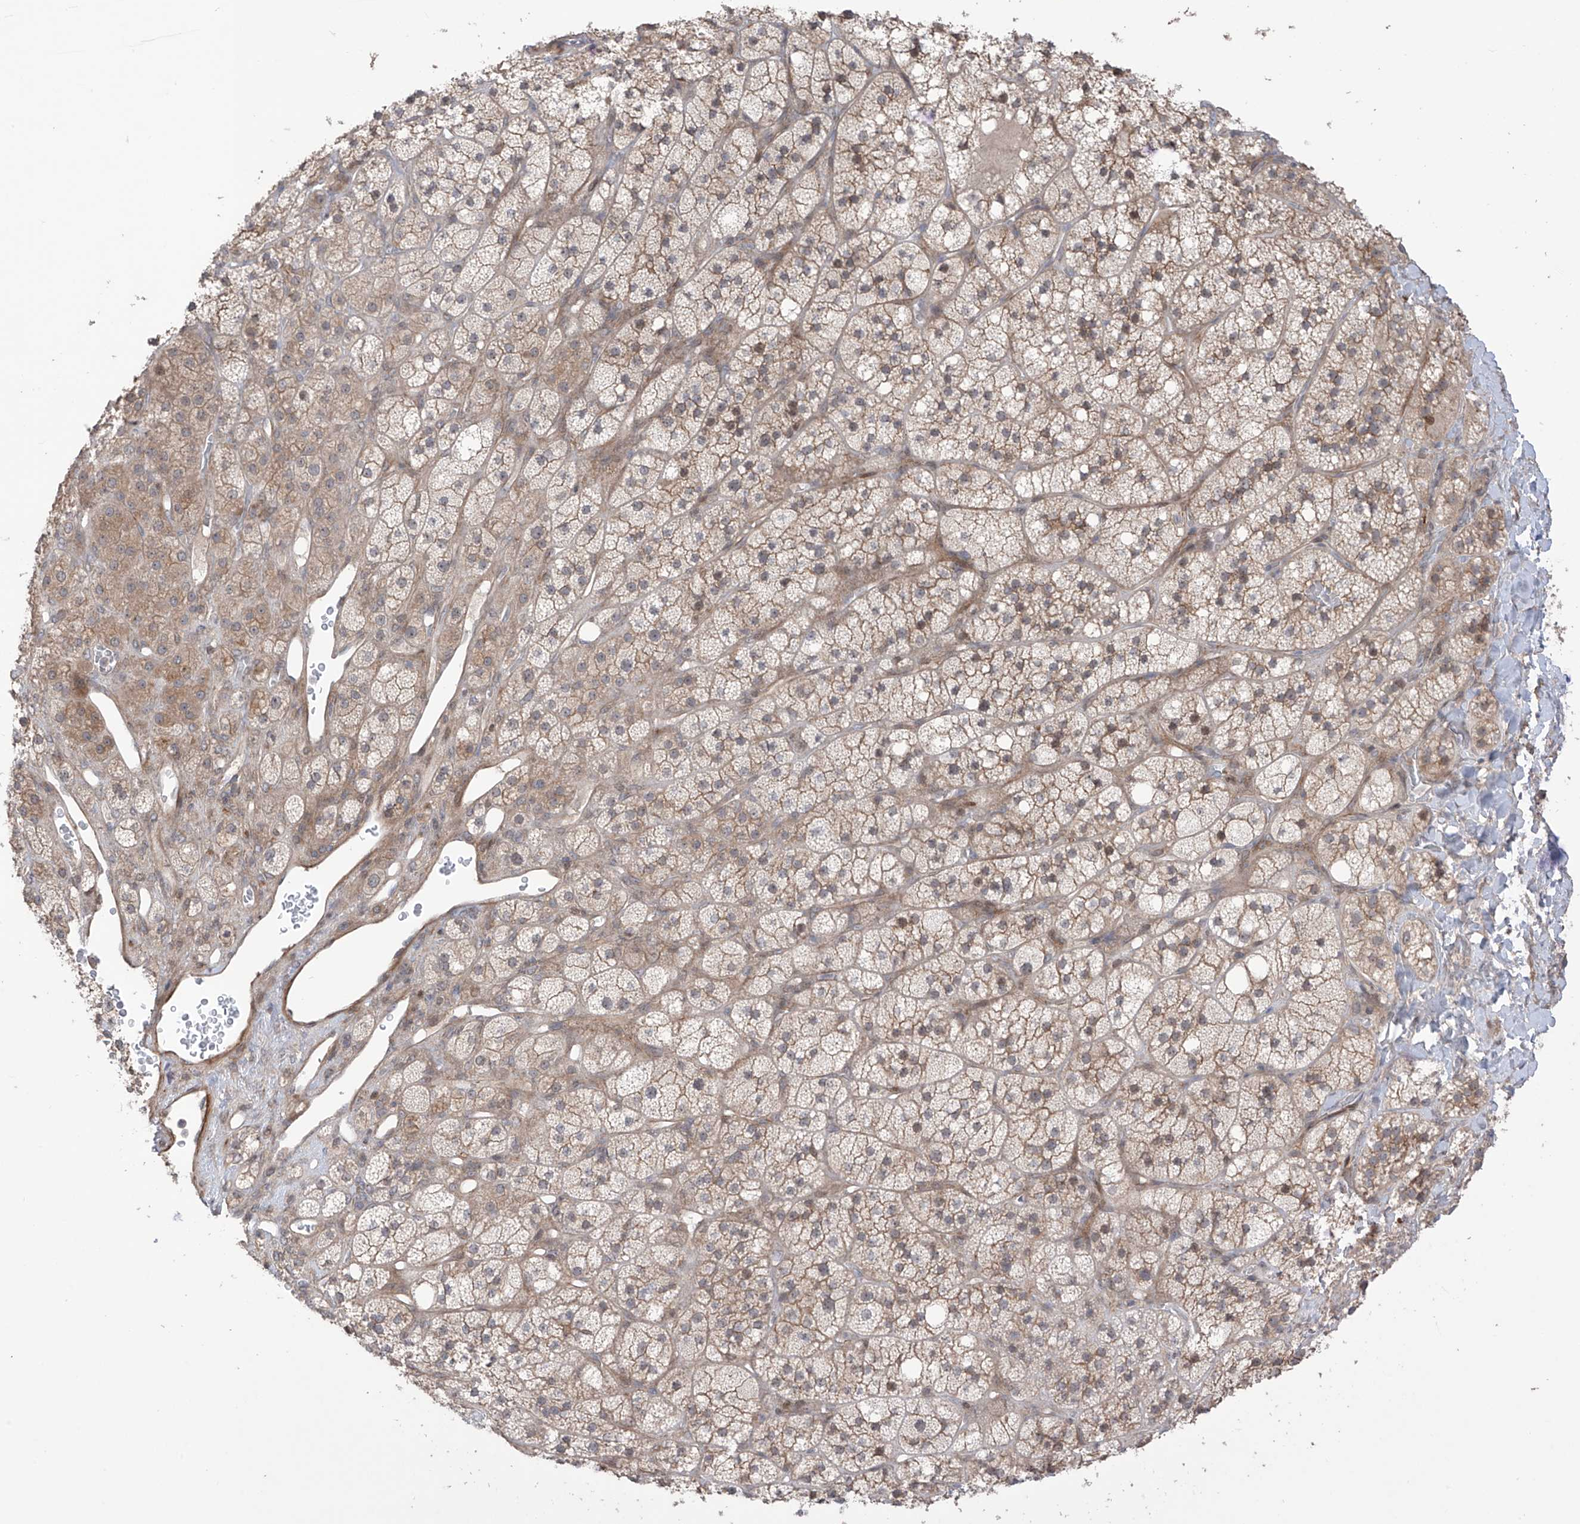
{"staining": {"intensity": "weak", "quantity": ">75%", "location": "cytoplasmic/membranous,nuclear"}, "tissue": "adrenal gland", "cell_type": "Glandular cells", "image_type": "normal", "snomed": [{"axis": "morphology", "description": "Normal tissue, NOS"}, {"axis": "topography", "description": "Adrenal gland"}], "caption": "A high-resolution image shows immunohistochemistry (IHC) staining of benign adrenal gland, which reveals weak cytoplasmic/membranous,nuclear positivity in about >75% of glandular cells. The staining is performed using DAB (3,3'-diaminobenzidine) brown chromogen to label protein expression. The nuclei are counter-stained blue using hematoxylin.", "gene": "LRRC74A", "patient": {"sex": "male", "age": 61}}